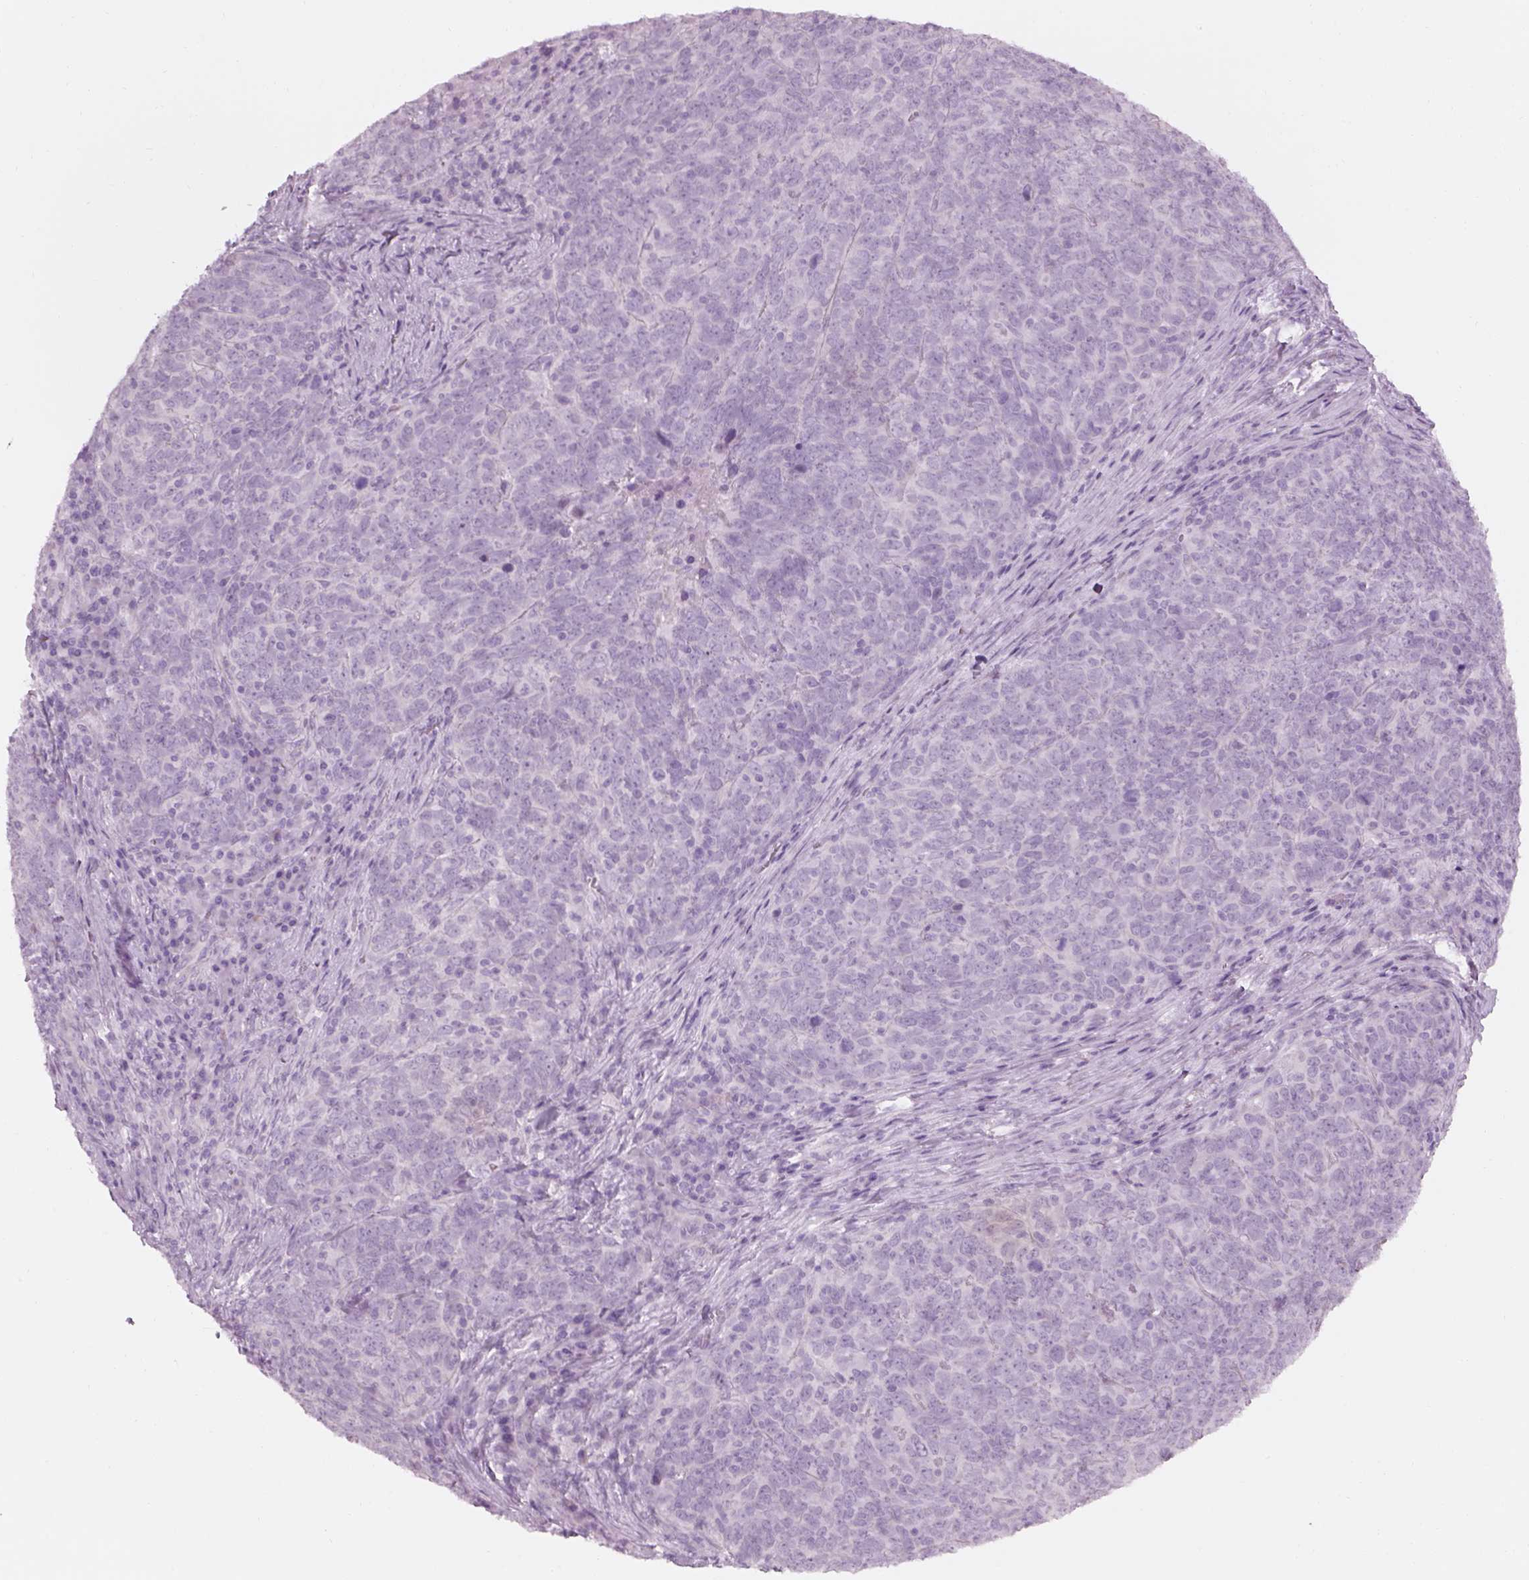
{"staining": {"intensity": "negative", "quantity": "none", "location": "none"}, "tissue": "skin cancer", "cell_type": "Tumor cells", "image_type": "cancer", "snomed": [{"axis": "morphology", "description": "Squamous cell carcinoma, NOS"}, {"axis": "topography", "description": "Skin"}, {"axis": "topography", "description": "Anal"}], "caption": "Skin cancer stained for a protein using immunohistochemistry (IHC) displays no staining tumor cells.", "gene": "GAS2L2", "patient": {"sex": "female", "age": 51}}